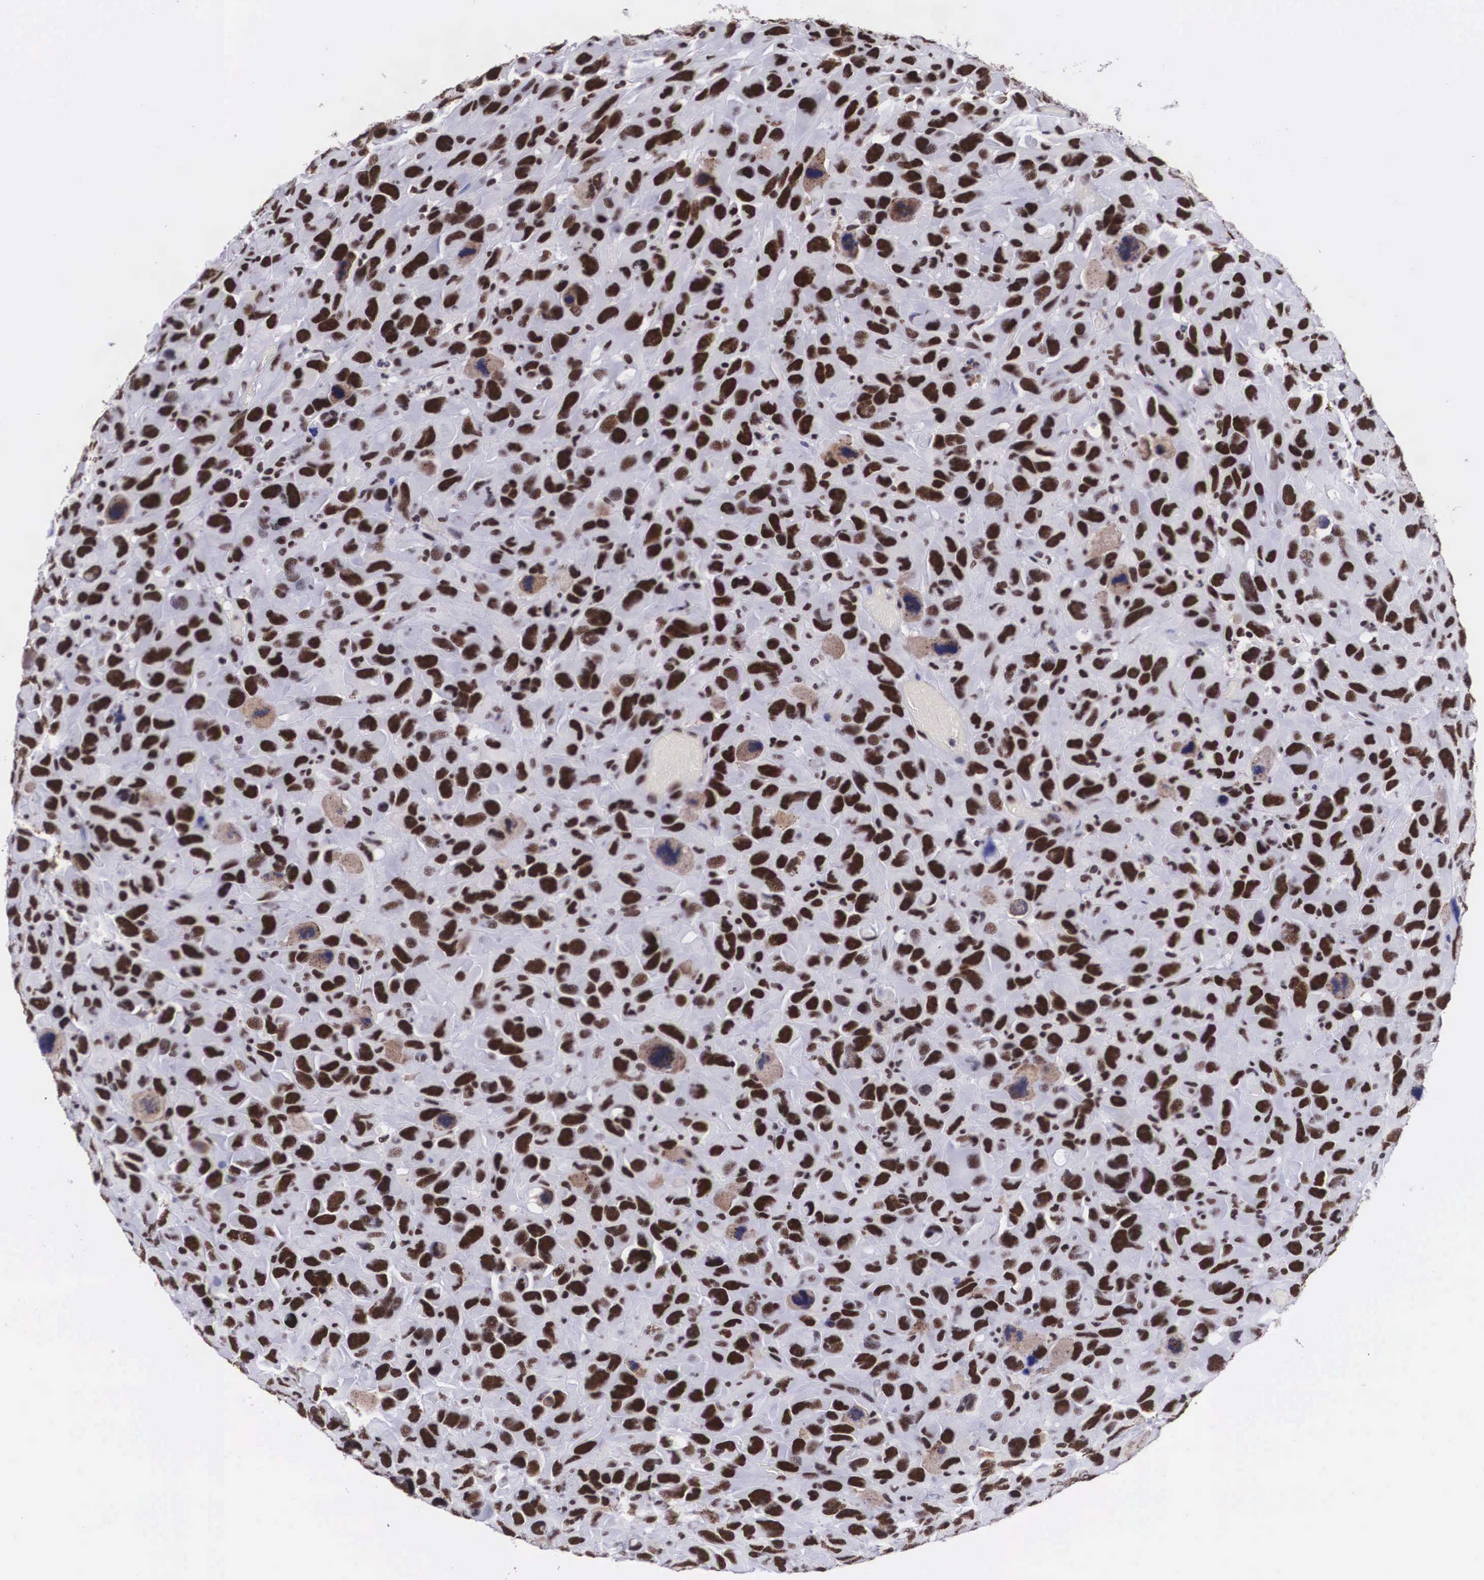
{"staining": {"intensity": "moderate", "quantity": ">75%", "location": "nuclear"}, "tissue": "renal cancer", "cell_type": "Tumor cells", "image_type": "cancer", "snomed": [{"axis": "morphology", "description": "Adenocarcinoma, NOS"}, {"axis": "topography", "description": "Kidney"}], "caption": "Protein expression analysis of adenocarcinoma (renal) exhibits moderate nuclear expression in approximately >75% of tumor cells. The staining is performed using DAB brown chromogen to label protein expression. The nuclei are counter-stained blue using hematoxylin.", "gene": "SF3A1", "patient": {"sex": "male", "age": 79}}